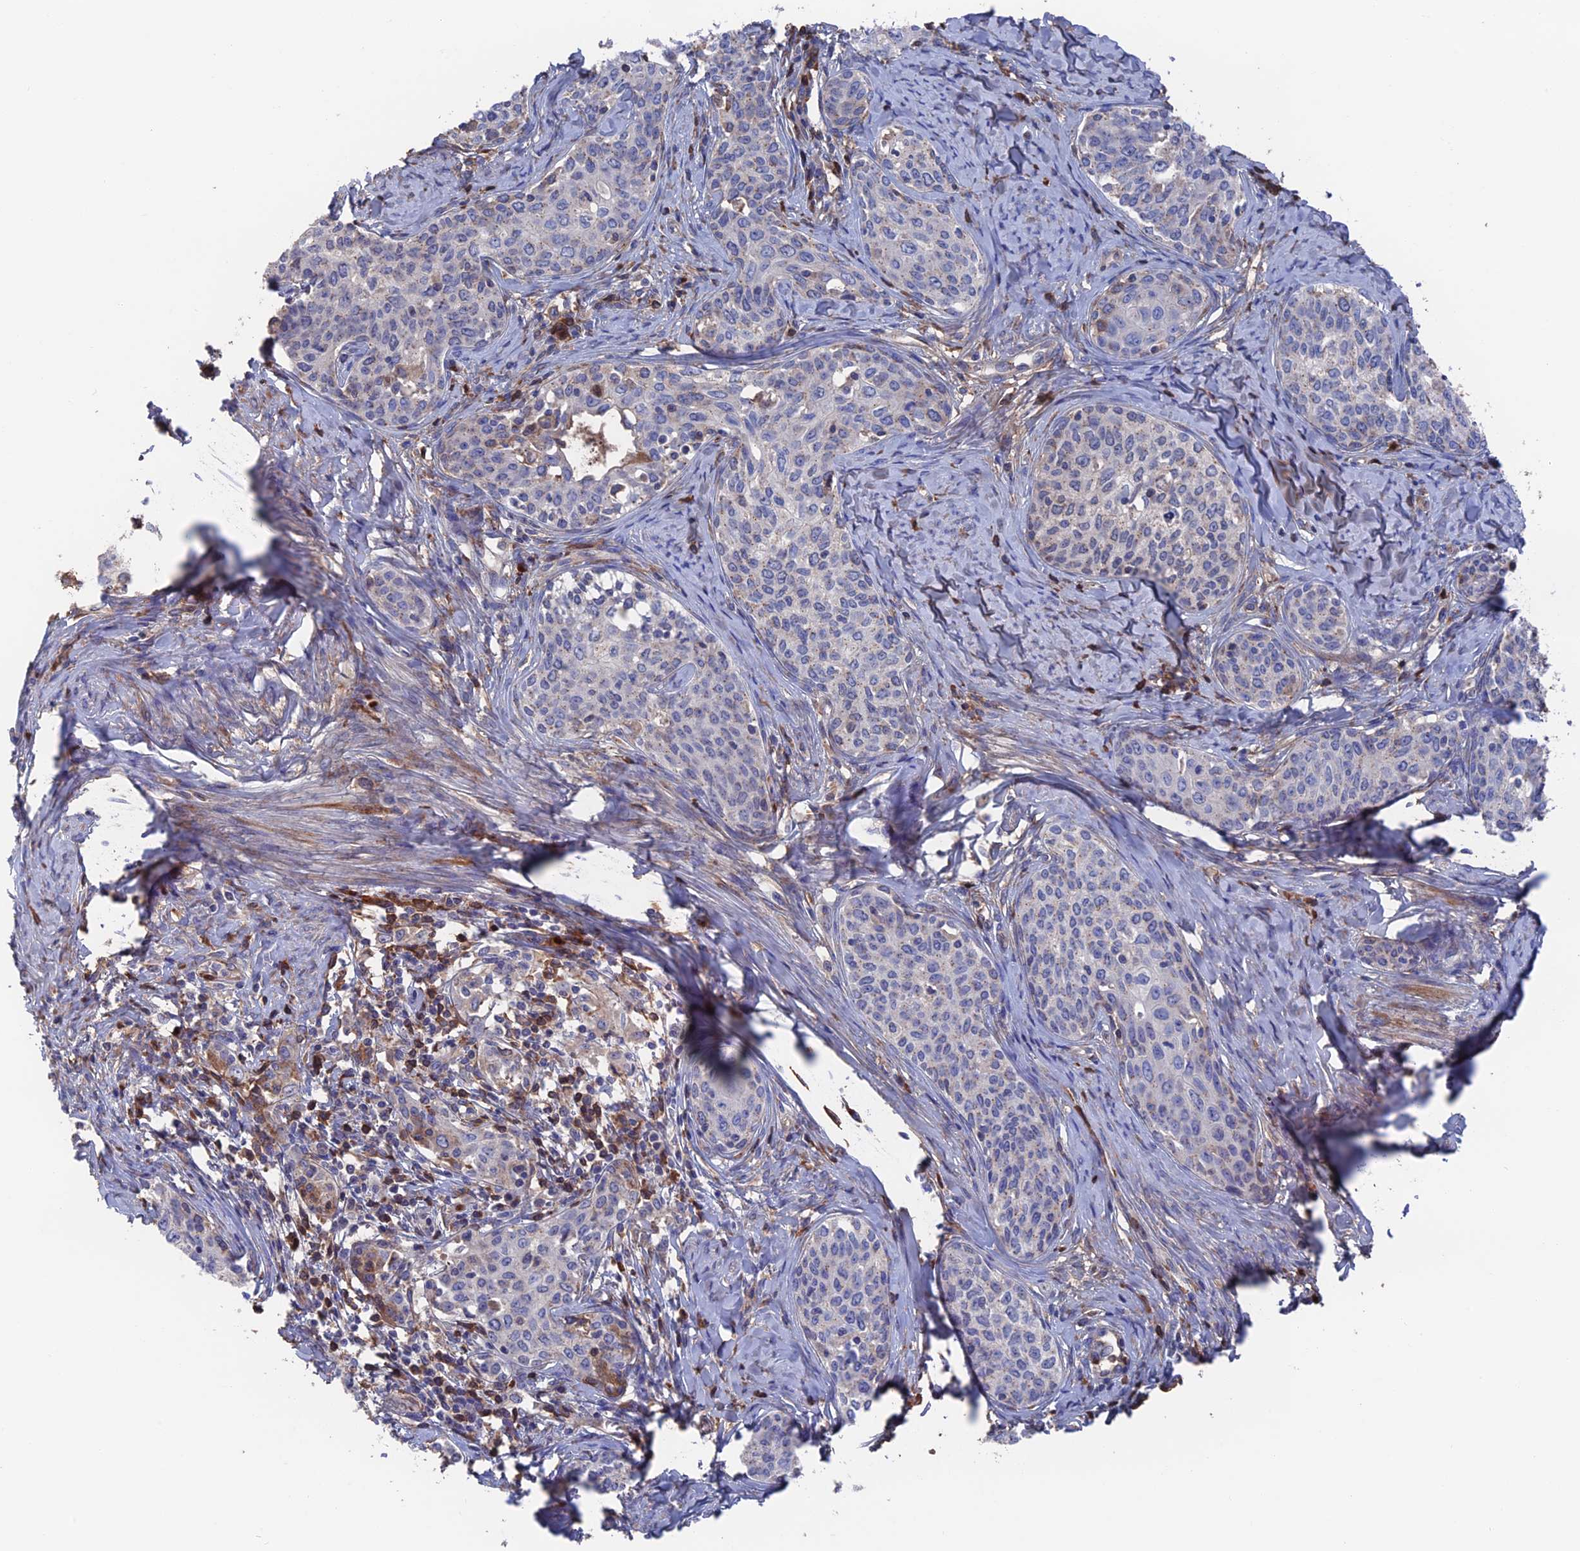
{"staining": {"intensity": "negative", "quantity": "none", "location": "none"}, "tissue": "cervical cancer", "cell_type": "Tumor cells", "image_type": "cancer", "snomed": [{"axis": "morphology", "description": "Squamous cell carcinoma, NOS"}, {"axis": "morphology", "description": "Adenocarcinoma, NOS"}, {"axis": "topography", "description": "Cervix"}], "caption": "Immunohistochemistry (IHC) of adenocarcinoma (cervical) shows no expression in tumor cells.", "gene": "HPF1", "patient": {"sex": "female", "age": 52}}